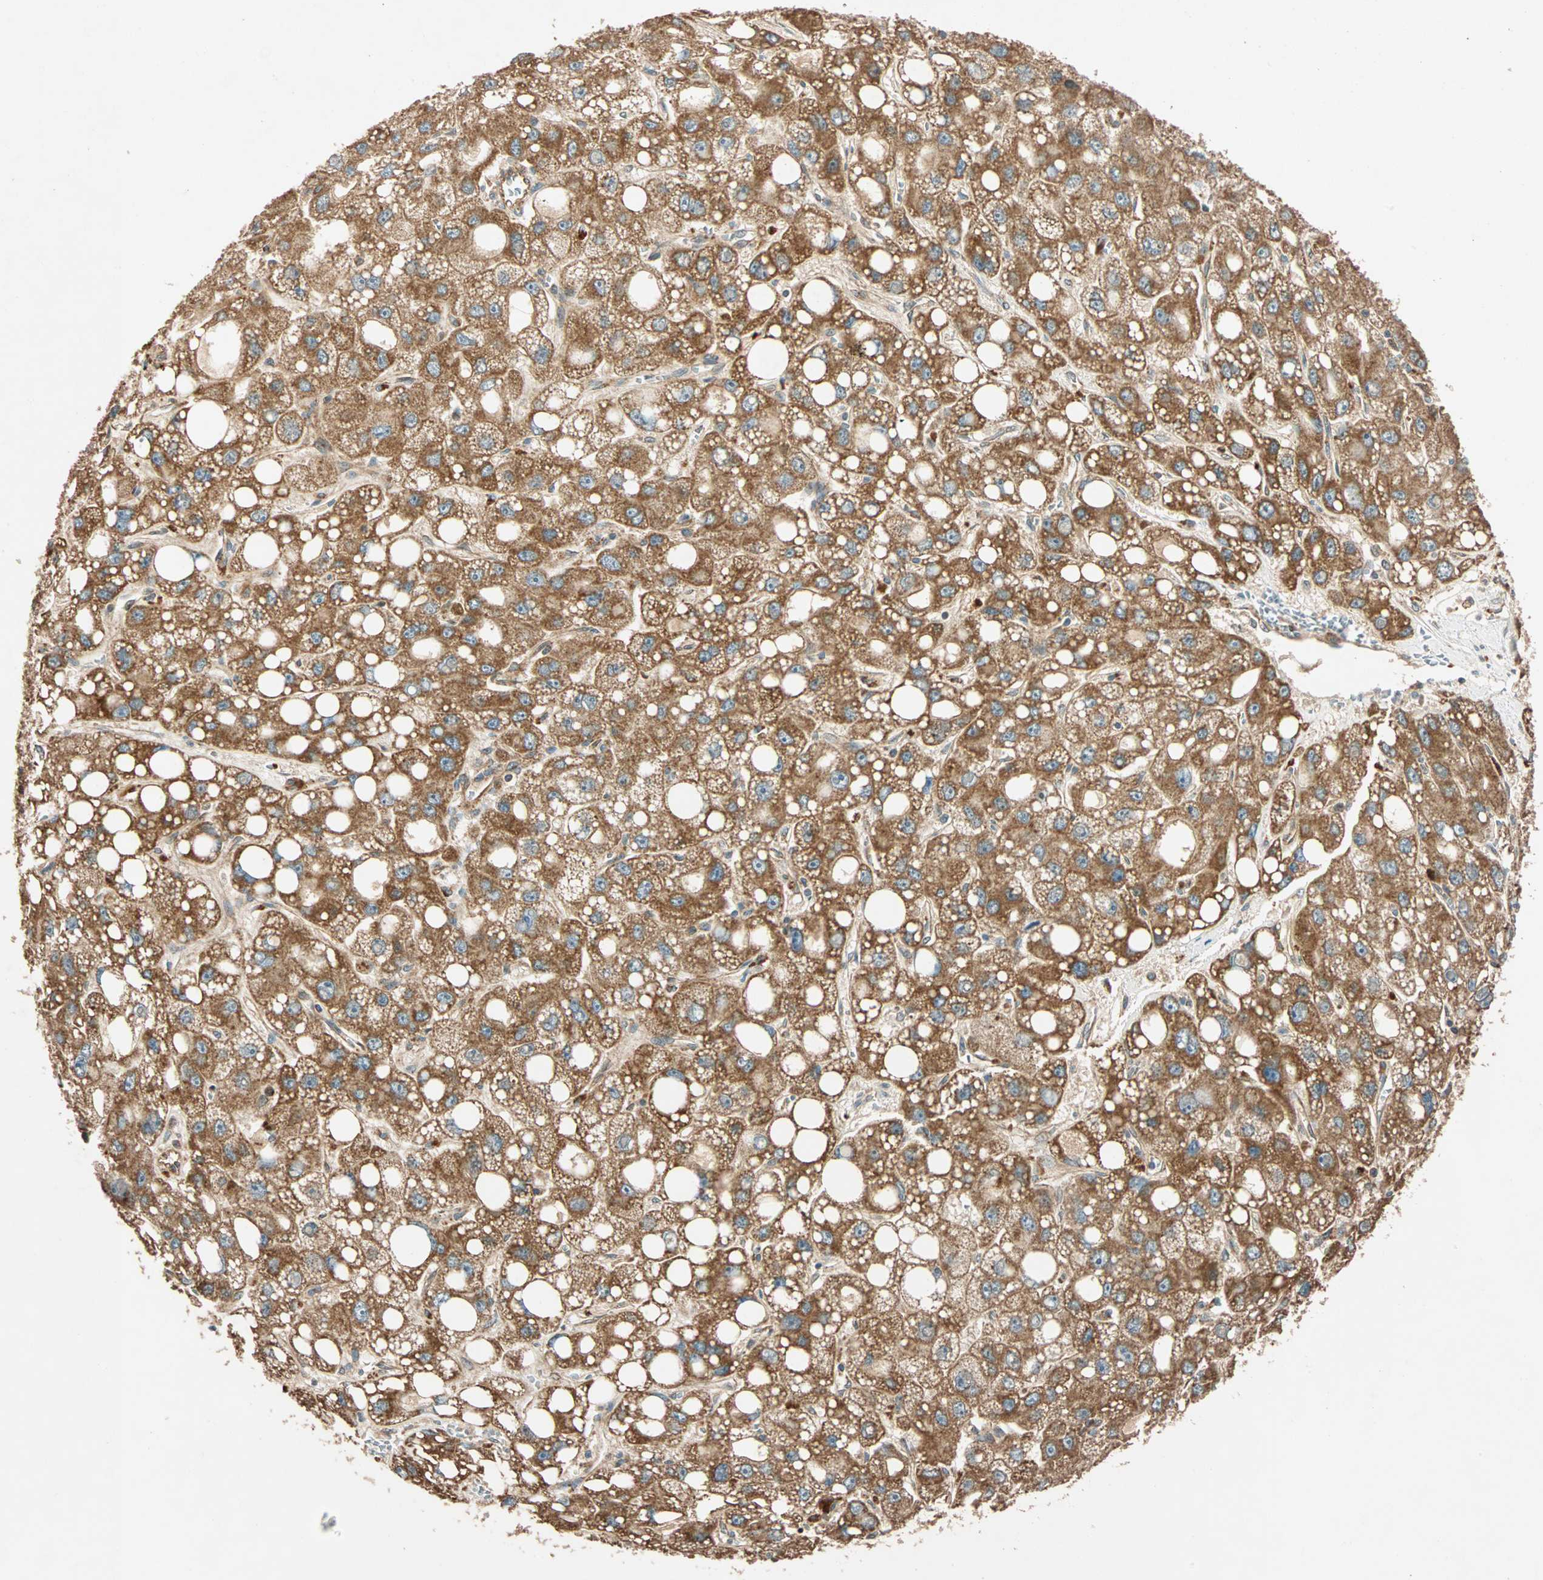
{"staining": {"intensity": "strong", "quantity": ">75%", "location": "cytoplasmic/membranous"}, "tissue": "liver cancer", "cell_type": "Tumor cells", "image_type": "cancer", "snomed": [{"axis": "morphology", "description": "Carcinoma, Hepatocellular, NOS"}, {"axis": "topography", "description": "Liver"}], "caption": "Immunohistochemical staining of human liver cancer (hepatocellular carcinoma) displays high levels of strong cytoplasmic/membranous protein staining in about >75% of tumor cells.", "gene": "MAPK1", "patient": {"sex": "male", "age": 55}}